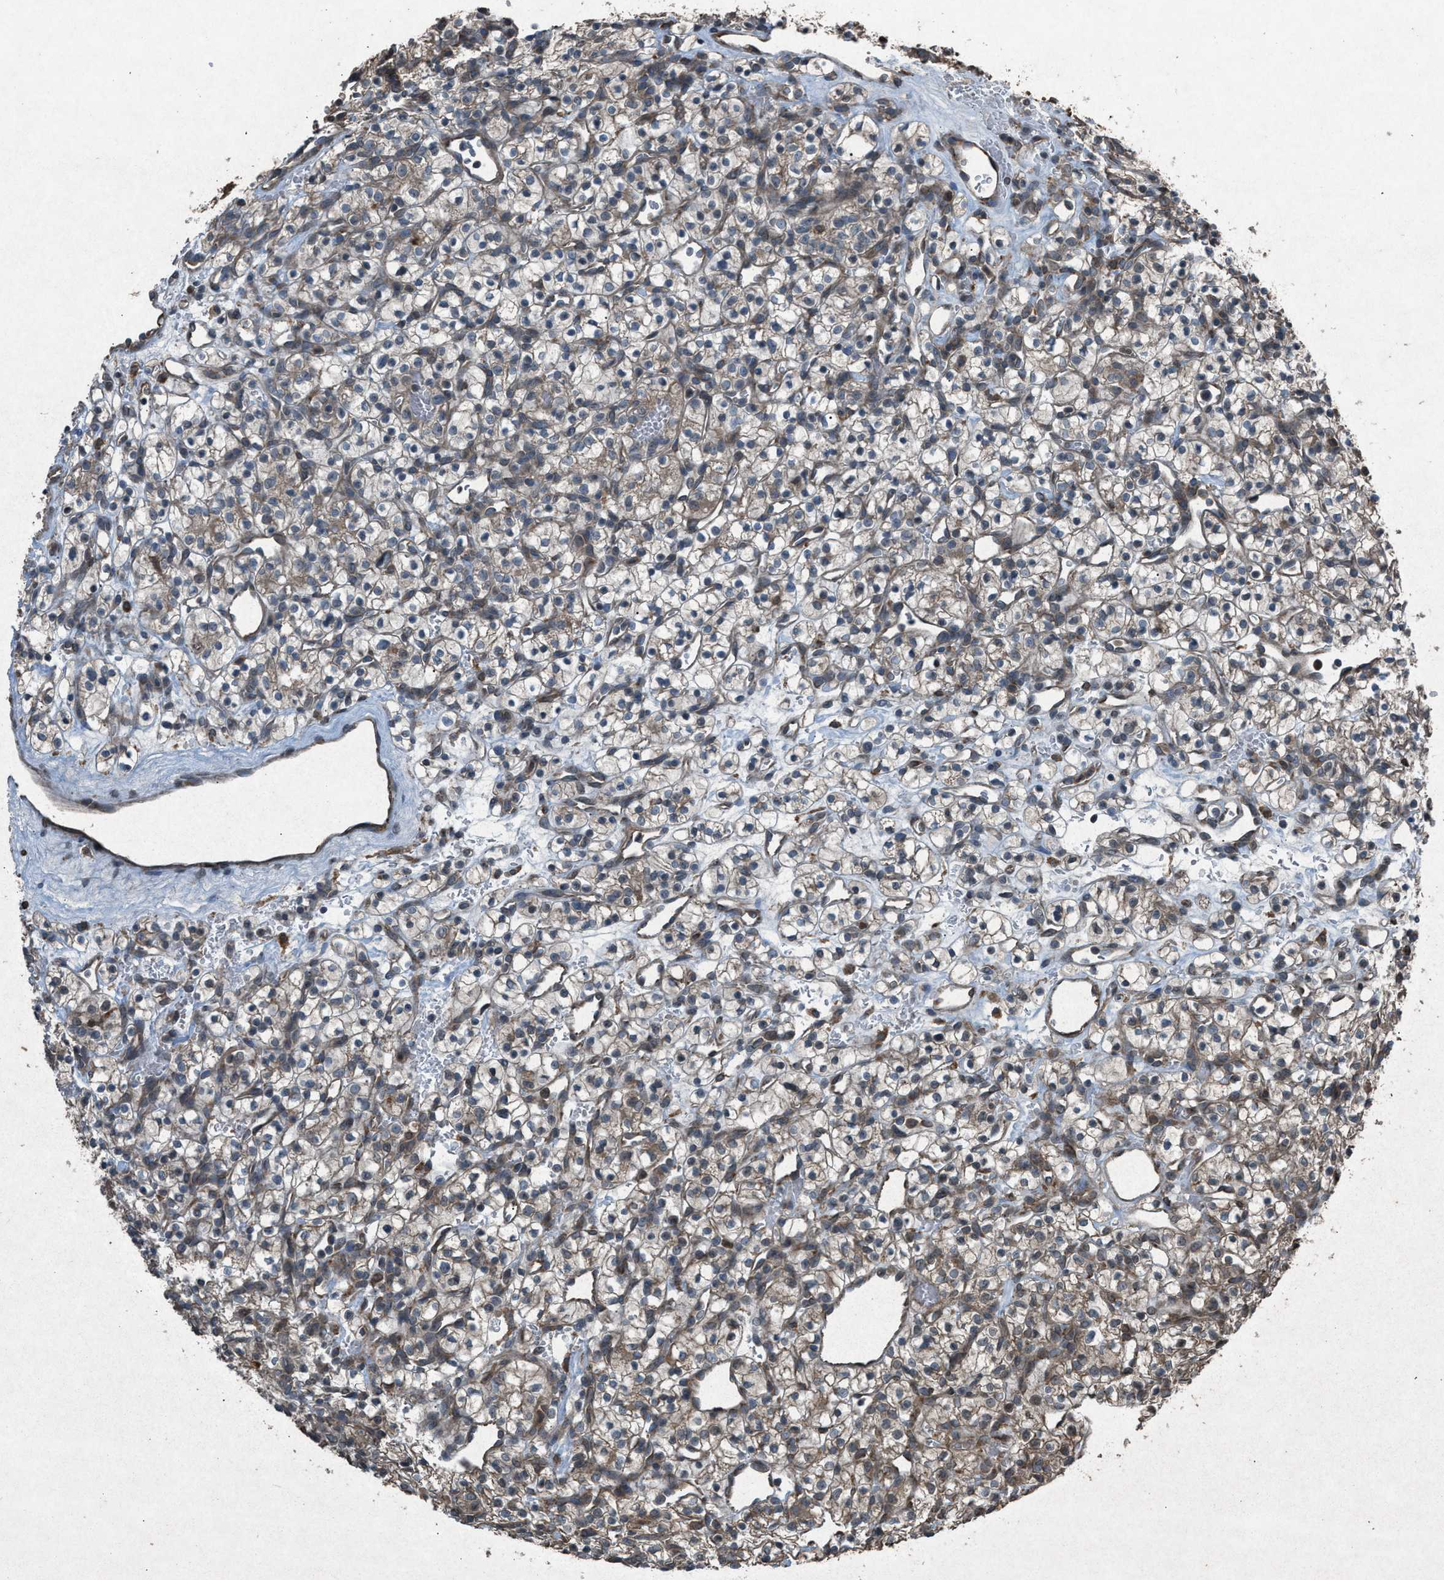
{"staining": {"intensity": "weak", "quantity": ">75%", "location": "cytoplasmic/membranous"}, "tissue": "renal cancer", "cell_type": "Tumor cells", "image_type": "cancer", "snomed": [{"axis": "morphology", "description": "Adenocarcinoma, NOS"}, {"axis": "topography", "description": "Kidney"}], "caption": "Tumor cells demonstrate weak cytoplasmic/membranous positivity in approximately >75% of cells in adenocarcinoma (renal).", "gene": "CALR", "patient": {"sex": "female", "age": 57}}